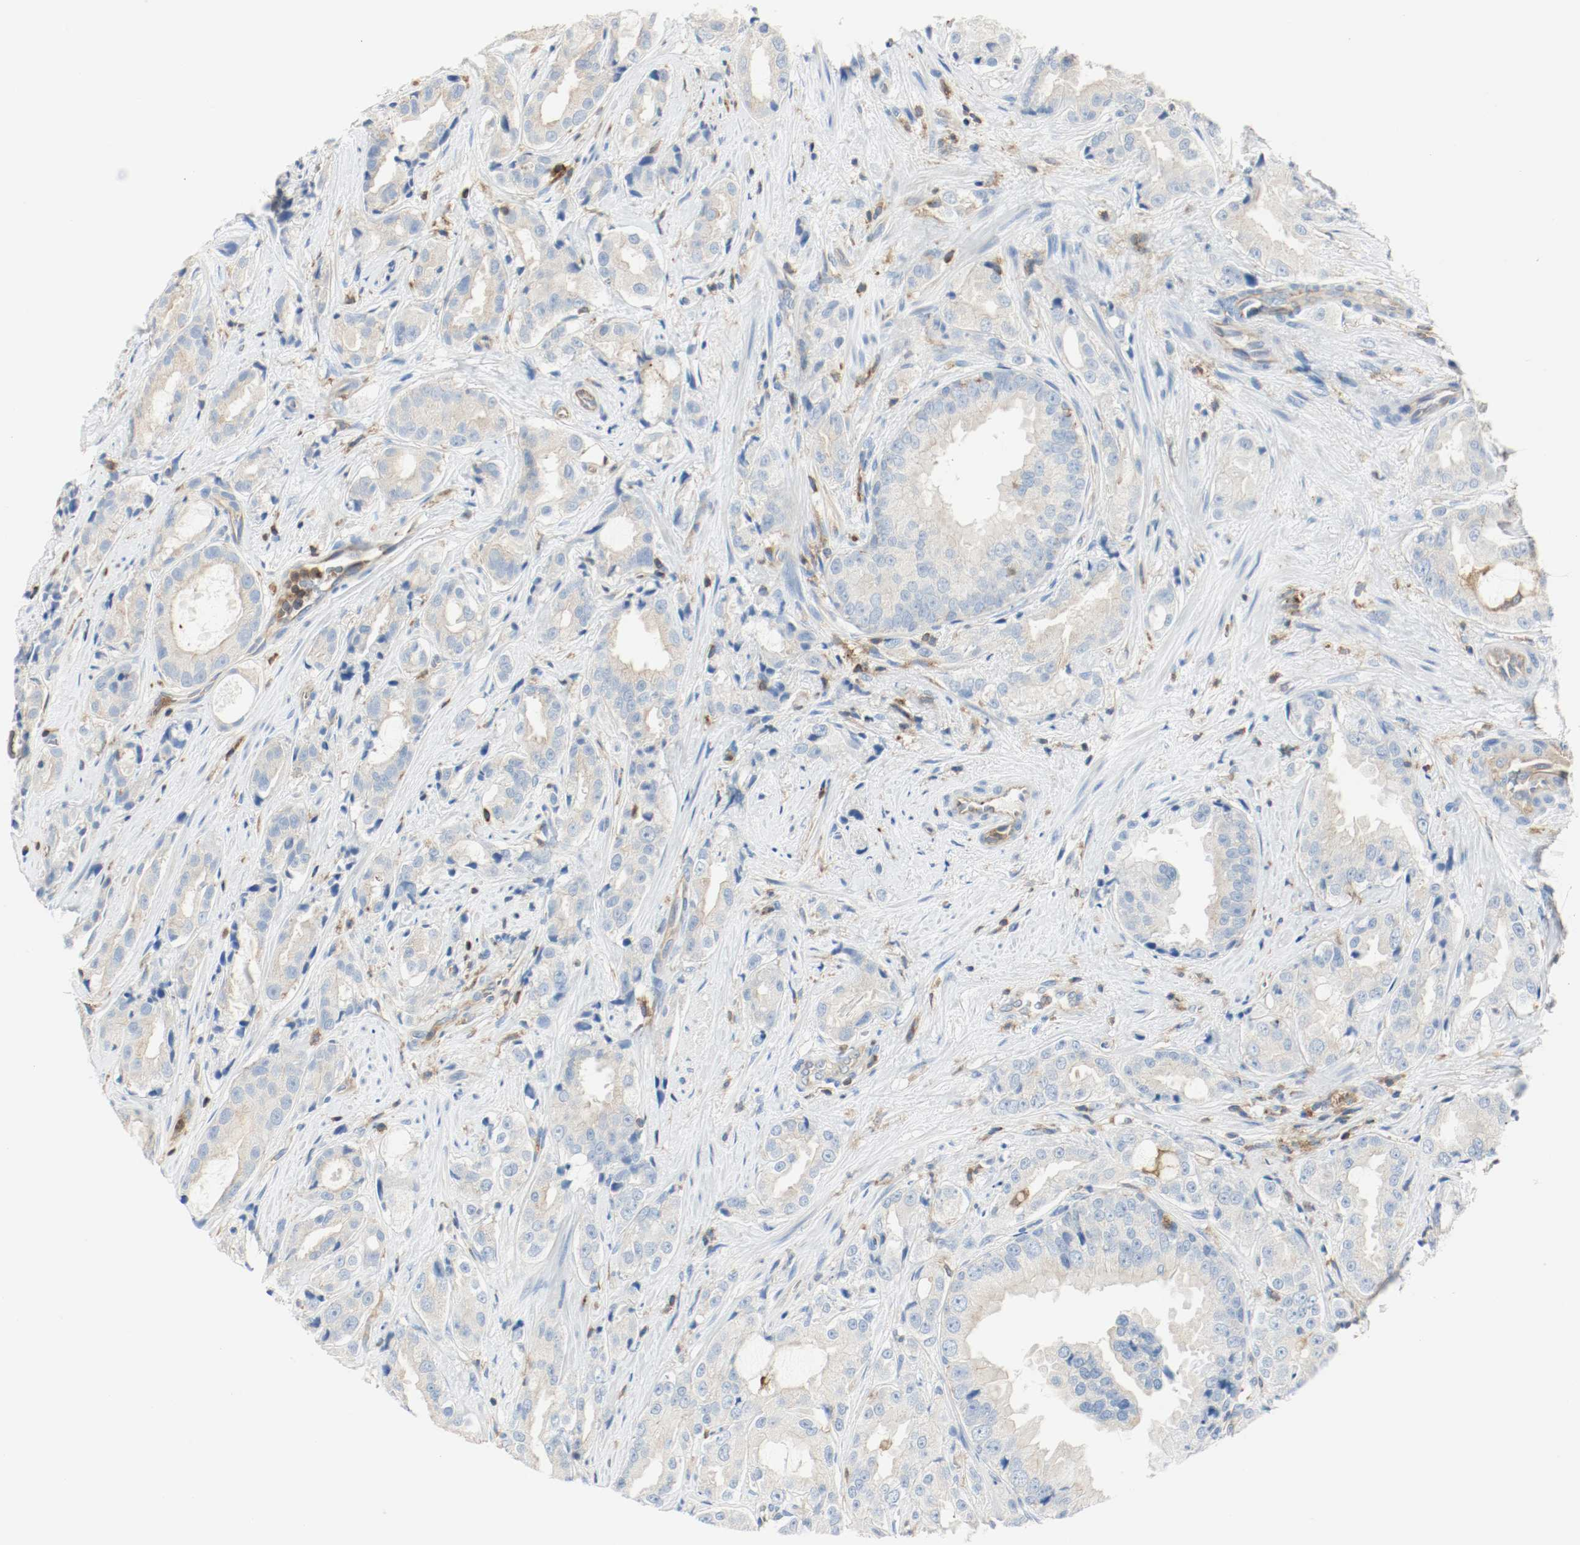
{"staining": {"intensity": "weak", "quantity": "25%-75%", "location": "cytoplasmic/membranous"}, "tissue": "prostate cancer", "cell_type": "Tumor cells", "image_type": "cancer", "snomed": [{"axis": "morphology", "description": "Adenocarcinoma, High grade"}, {"axis": "topography", "description": "Prostate"}], "caption": "Protein analysis of prostate cancer tissue reveals weak cytoplasmic/membranous staining in about 25%-75% of tumor cells. (DAB (3,3'-diaminobenzidine) = brown stain, brightfield microscopy at high magnification).", "gene": "ARPC1B", "patient": {"sex": "male", "age": 73}}